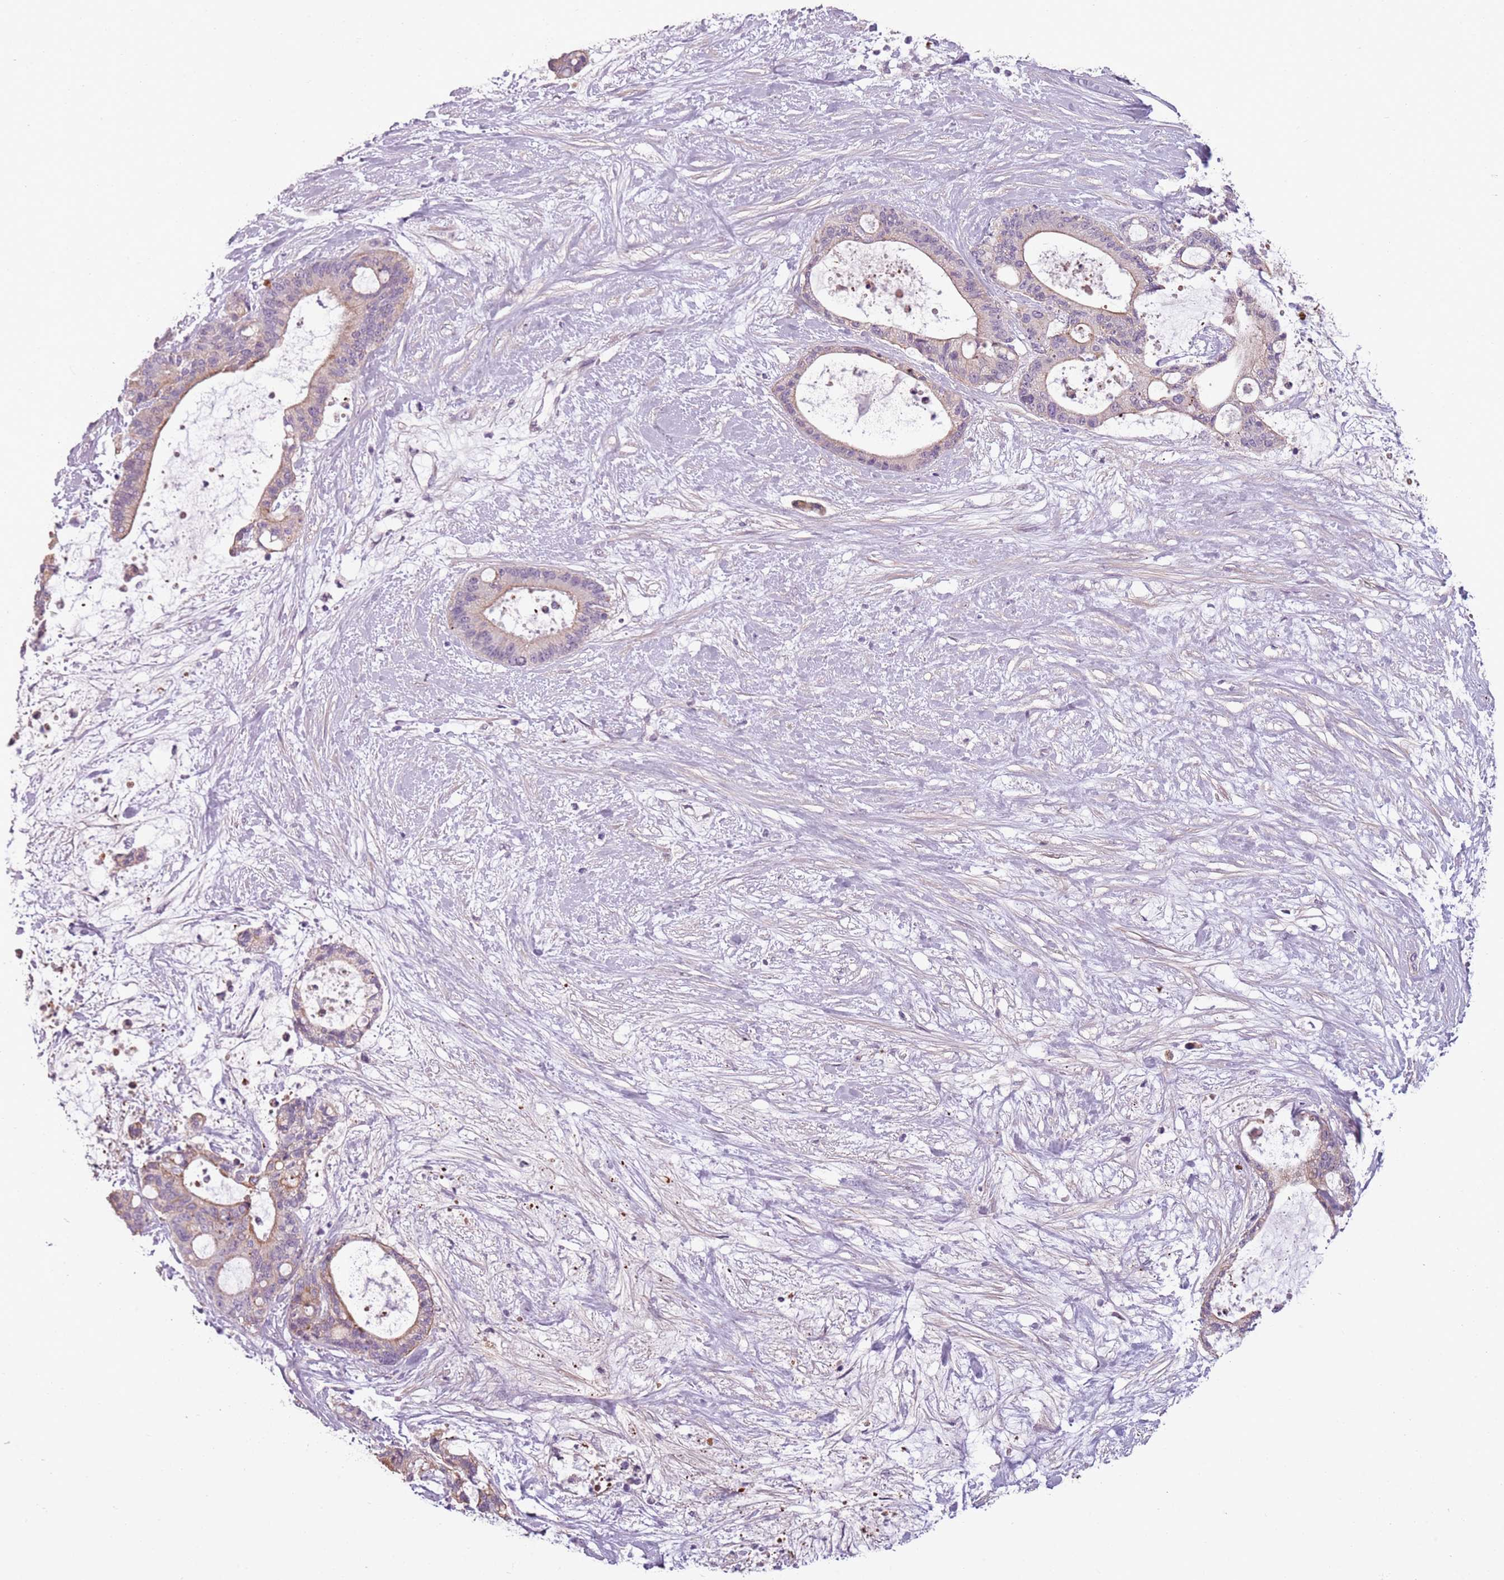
{"staining": {"intensity": "weak", "quantity": "<25%", "location": "cytoplasmic/membranous"}, "tissue": "liver cancer", "cell_type": "Tumor cells", "image_type": "cancer", "snomed": [{"axis": "morphology", "description": "Normal tissue, NOS"}, {"axis": "morphology", "description": "Cholangiocarcinoma"}, {"axis": "topography", "description": "Liver"}, {"axis": "topography", "description": "Peripheral nerve tissue"}], "caption": "Photomicrograph shows no significant protein expression in tumor cells of liver cancer.", "gene": "TLCD2", "patient": {"sex": "female", "age": 73}}